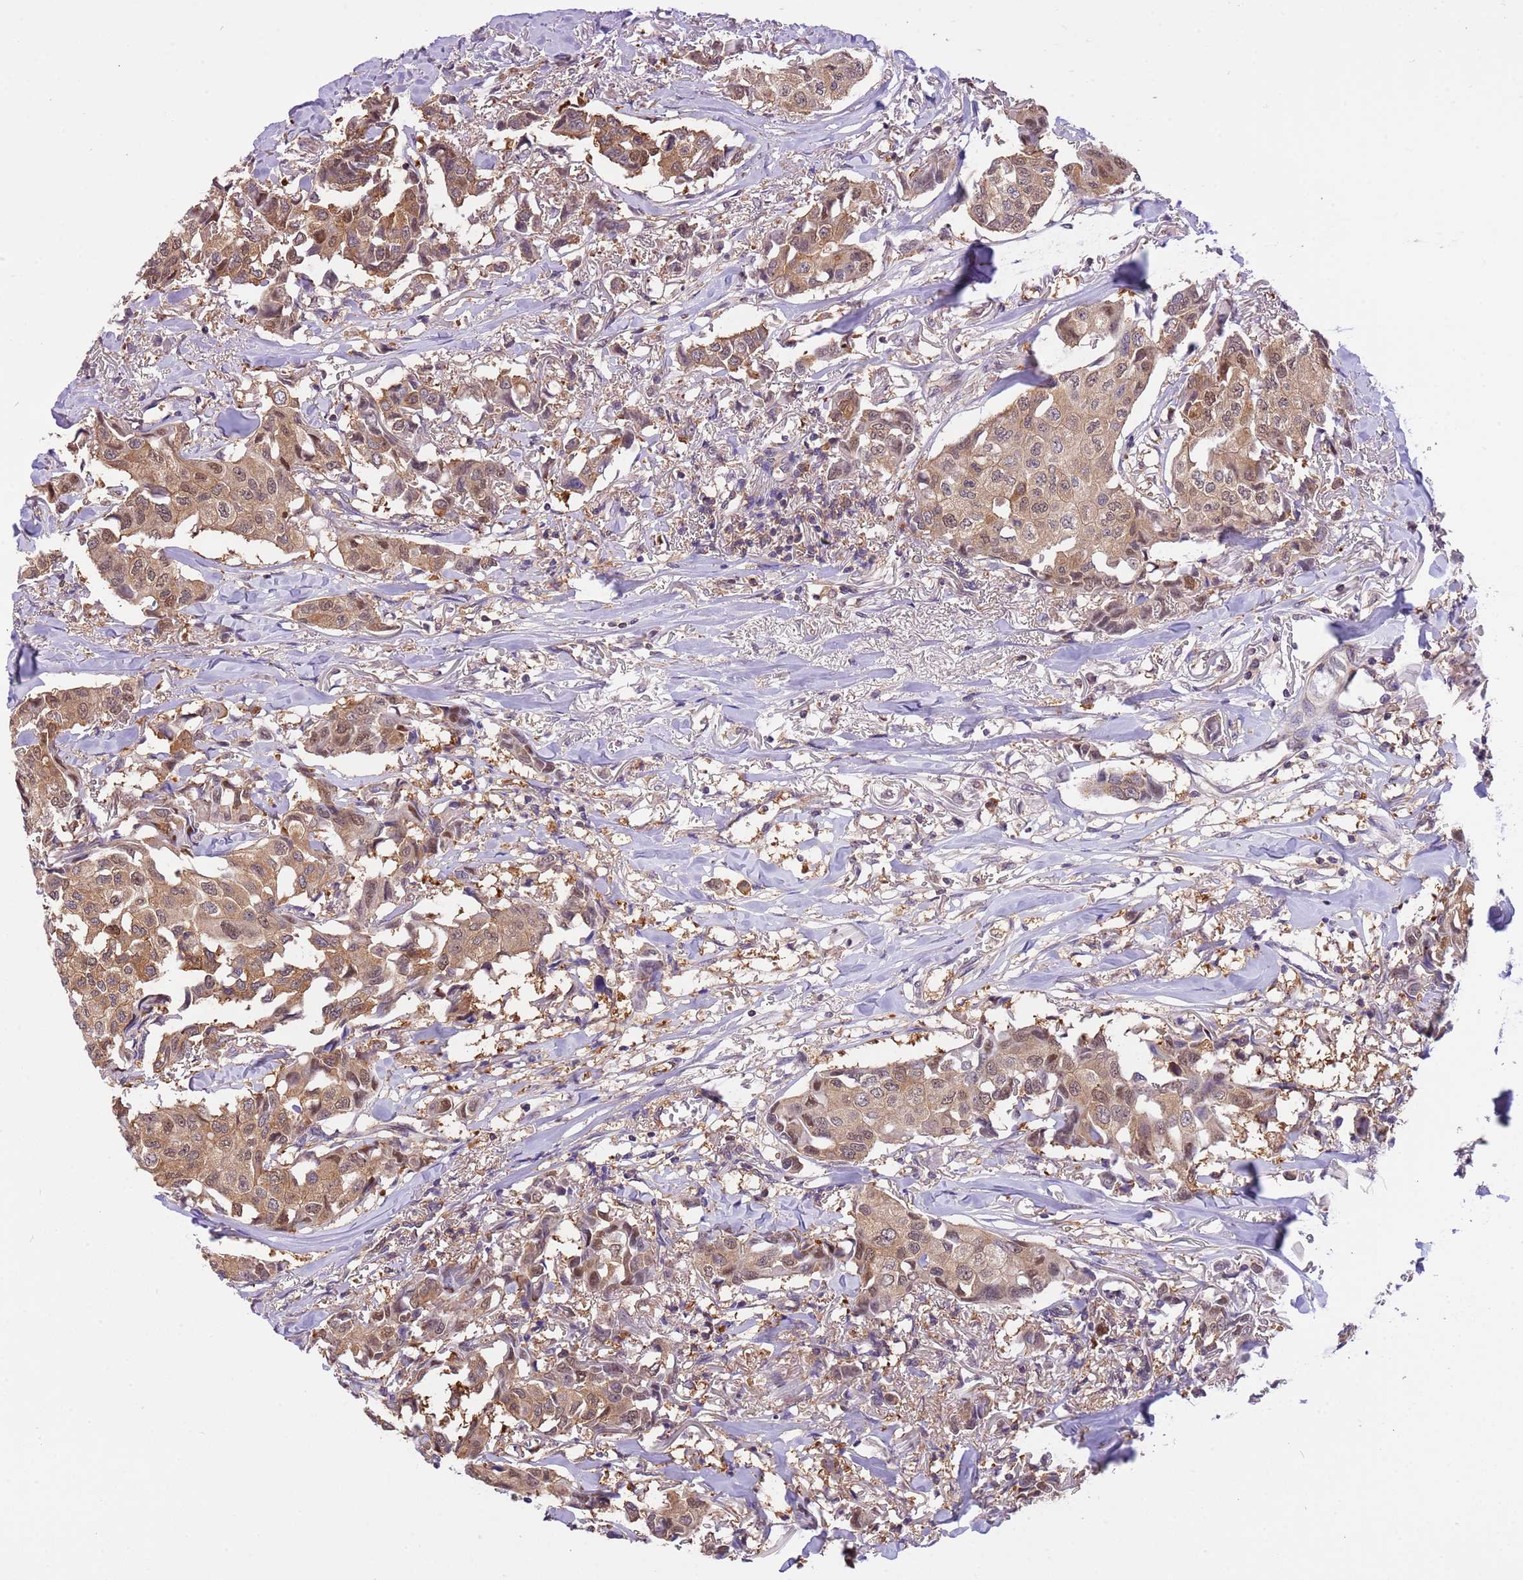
{"staining": {"intensity": "moderate", "quantity": ">75%", "location": "cytoplasmic/membranous,nuclear"}, "tissue": "breast cancer", "cell_type": "Tumor cells", "image_type": "cancer", "snomed": [{"axis": "morphology", "description": "Duct carcinoma"}, {"axis": "topography", "description": "Breast"}], "caption": "Human breast cancer stained with a protein marker exhibits moderate staining in tumor cells.", "gene": "STIP1", "patient": {"sex": "female", "age": 80}}